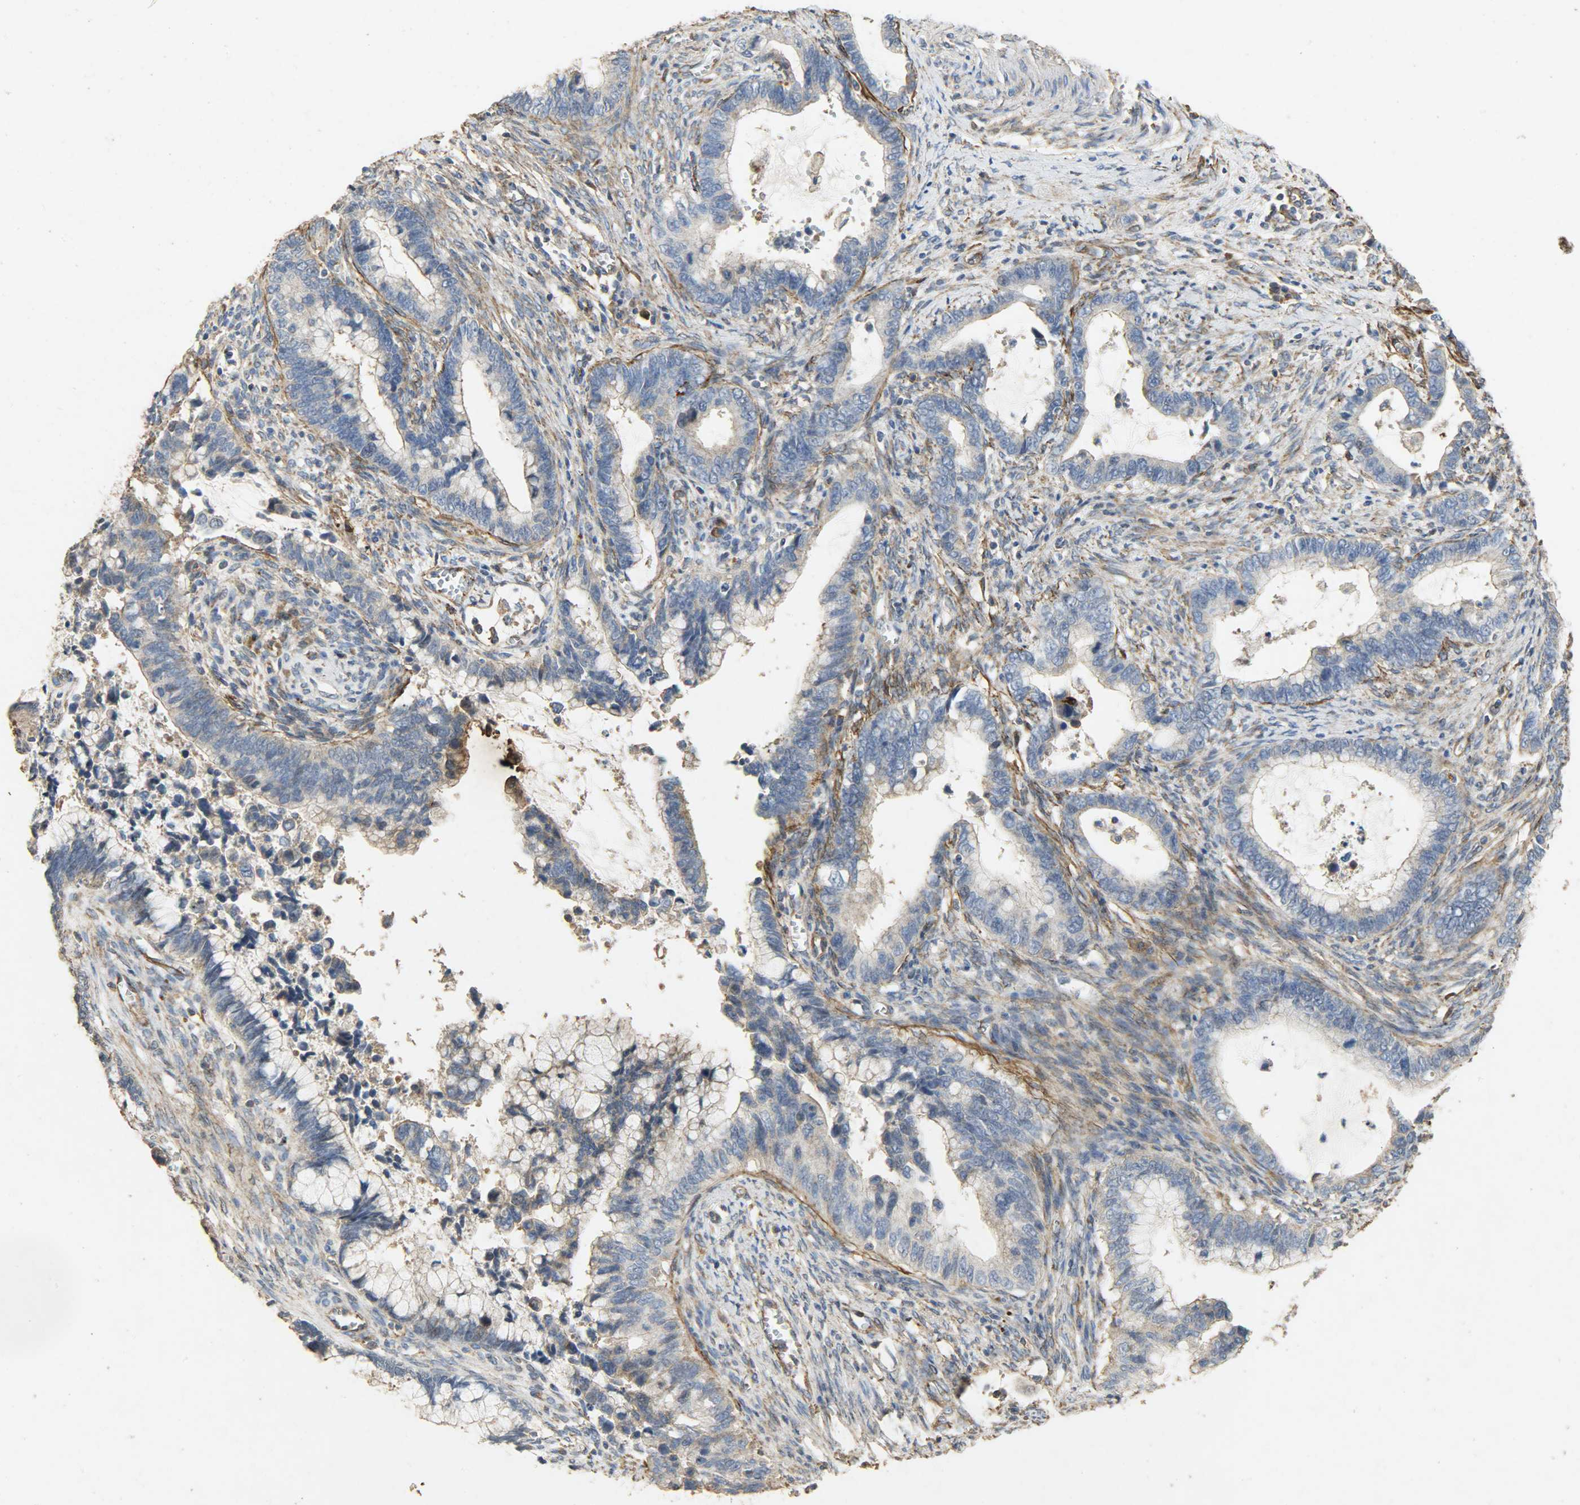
{"staining": {"intensity": "weak", "quantity": "<25%", "location": "cytoplasmic/membranous"}, "tissue": "cervical cancer", "cell_type": "Tumor cells", "image_type": "cancer", "snomed": [{"axis": "morphology", "description": "Adenocarcinoma, NOS"}, {"axis": "topography", "description": "Cervix"}], "caption": "The image reveals no staining of tumor cells in cervical cancer. (DAB immunohistochemistry (IHC) with hematoxylin counter stain).", "gene": "TPM4", "patient": {"sex": "female", "age": 44}}